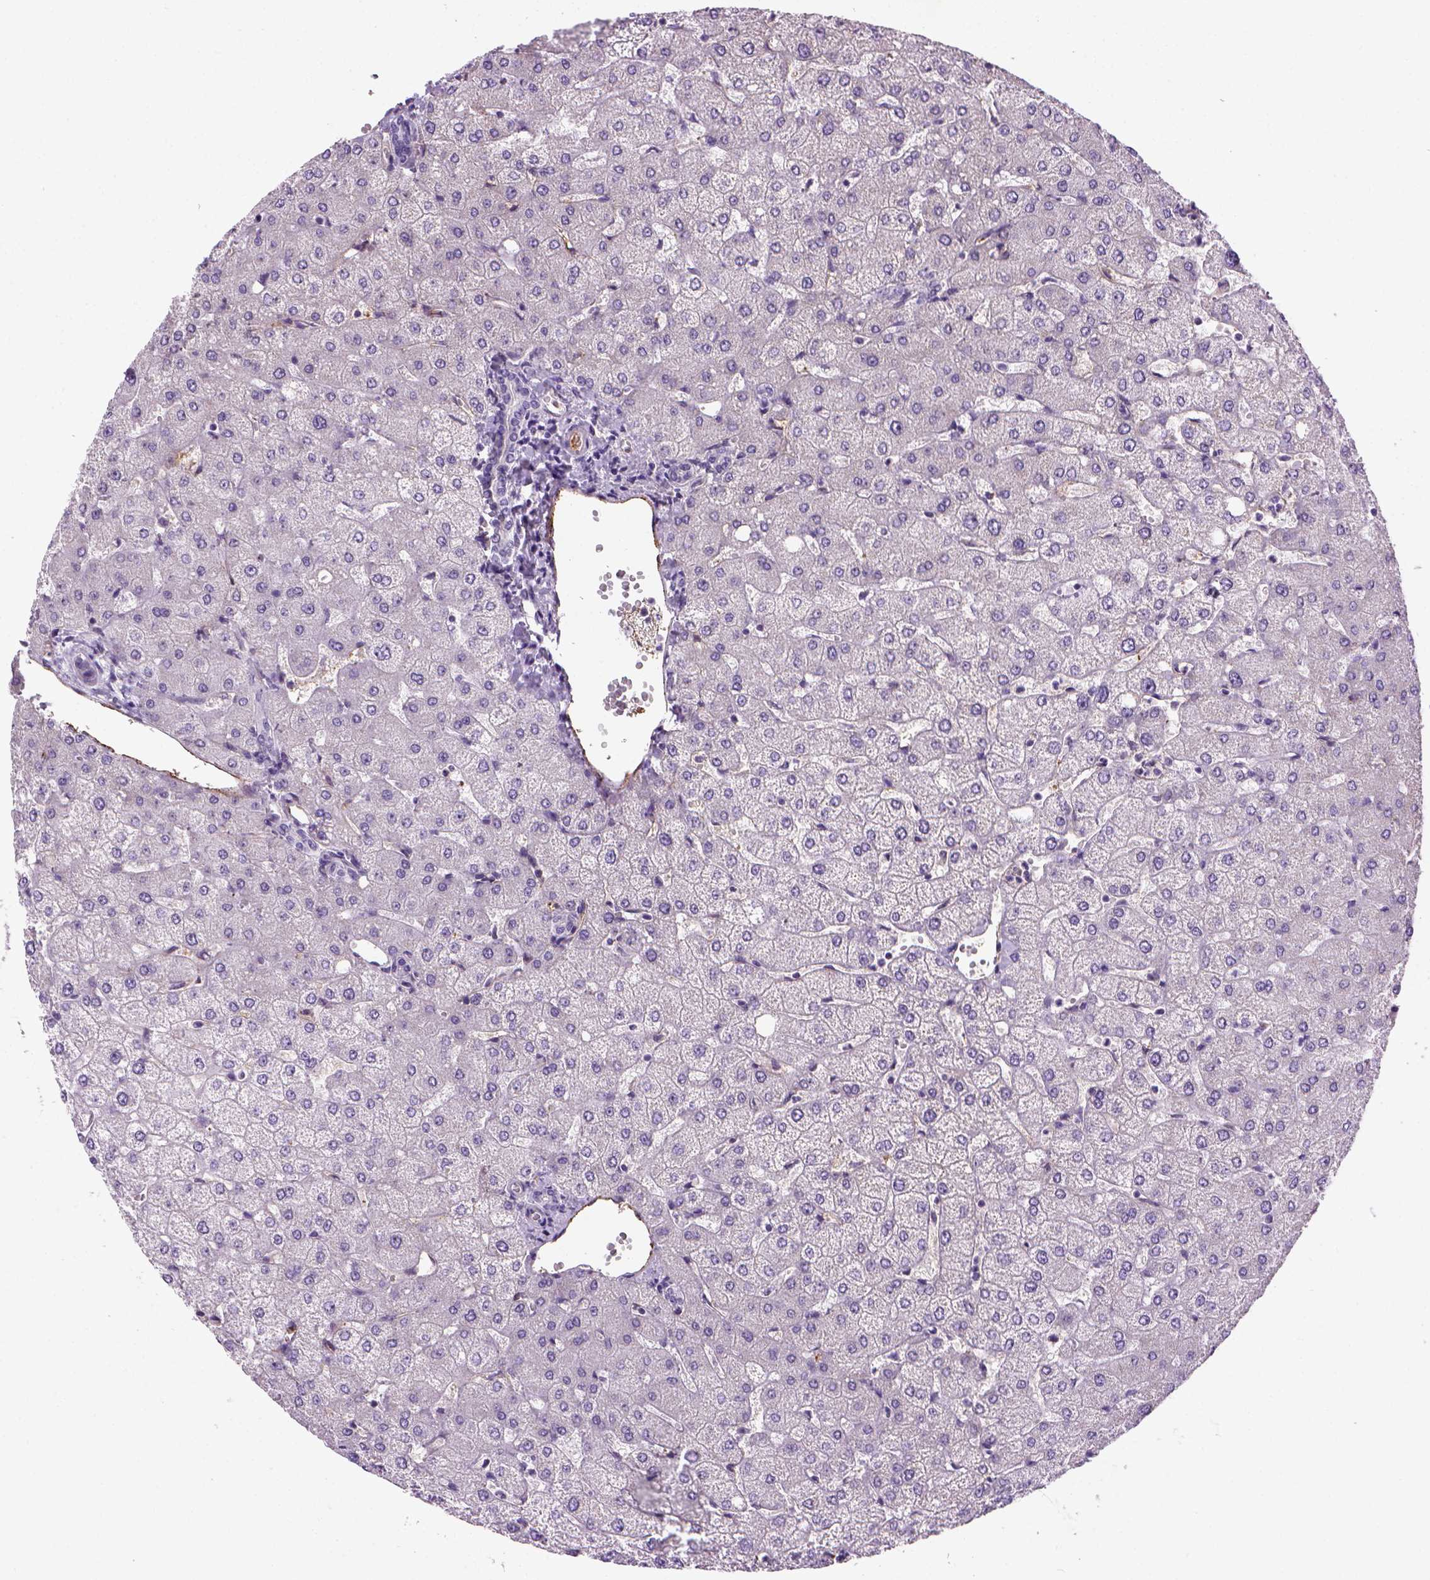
{"staining": {"intensity": "negative", "quantity": "none", "location": "none"}, "tissue": "liver", "cell_type": "Cholangiocytes", "image_type": "normal", "snomed": [{"axis": "morphology", "description": "Normal tissue, NOS"}, {"axis": "topography", "description": "Liver"}], "caption": "Immunohistochemistry of benign liver exhibits no expression in cholangiocytes. (Brightfield microscopy of DAB (3,3'-diaminobenzidine) immunohistochemistry at high magnification).", "gene": "VWF", "patient": {"sex": "female", "age": 54}}